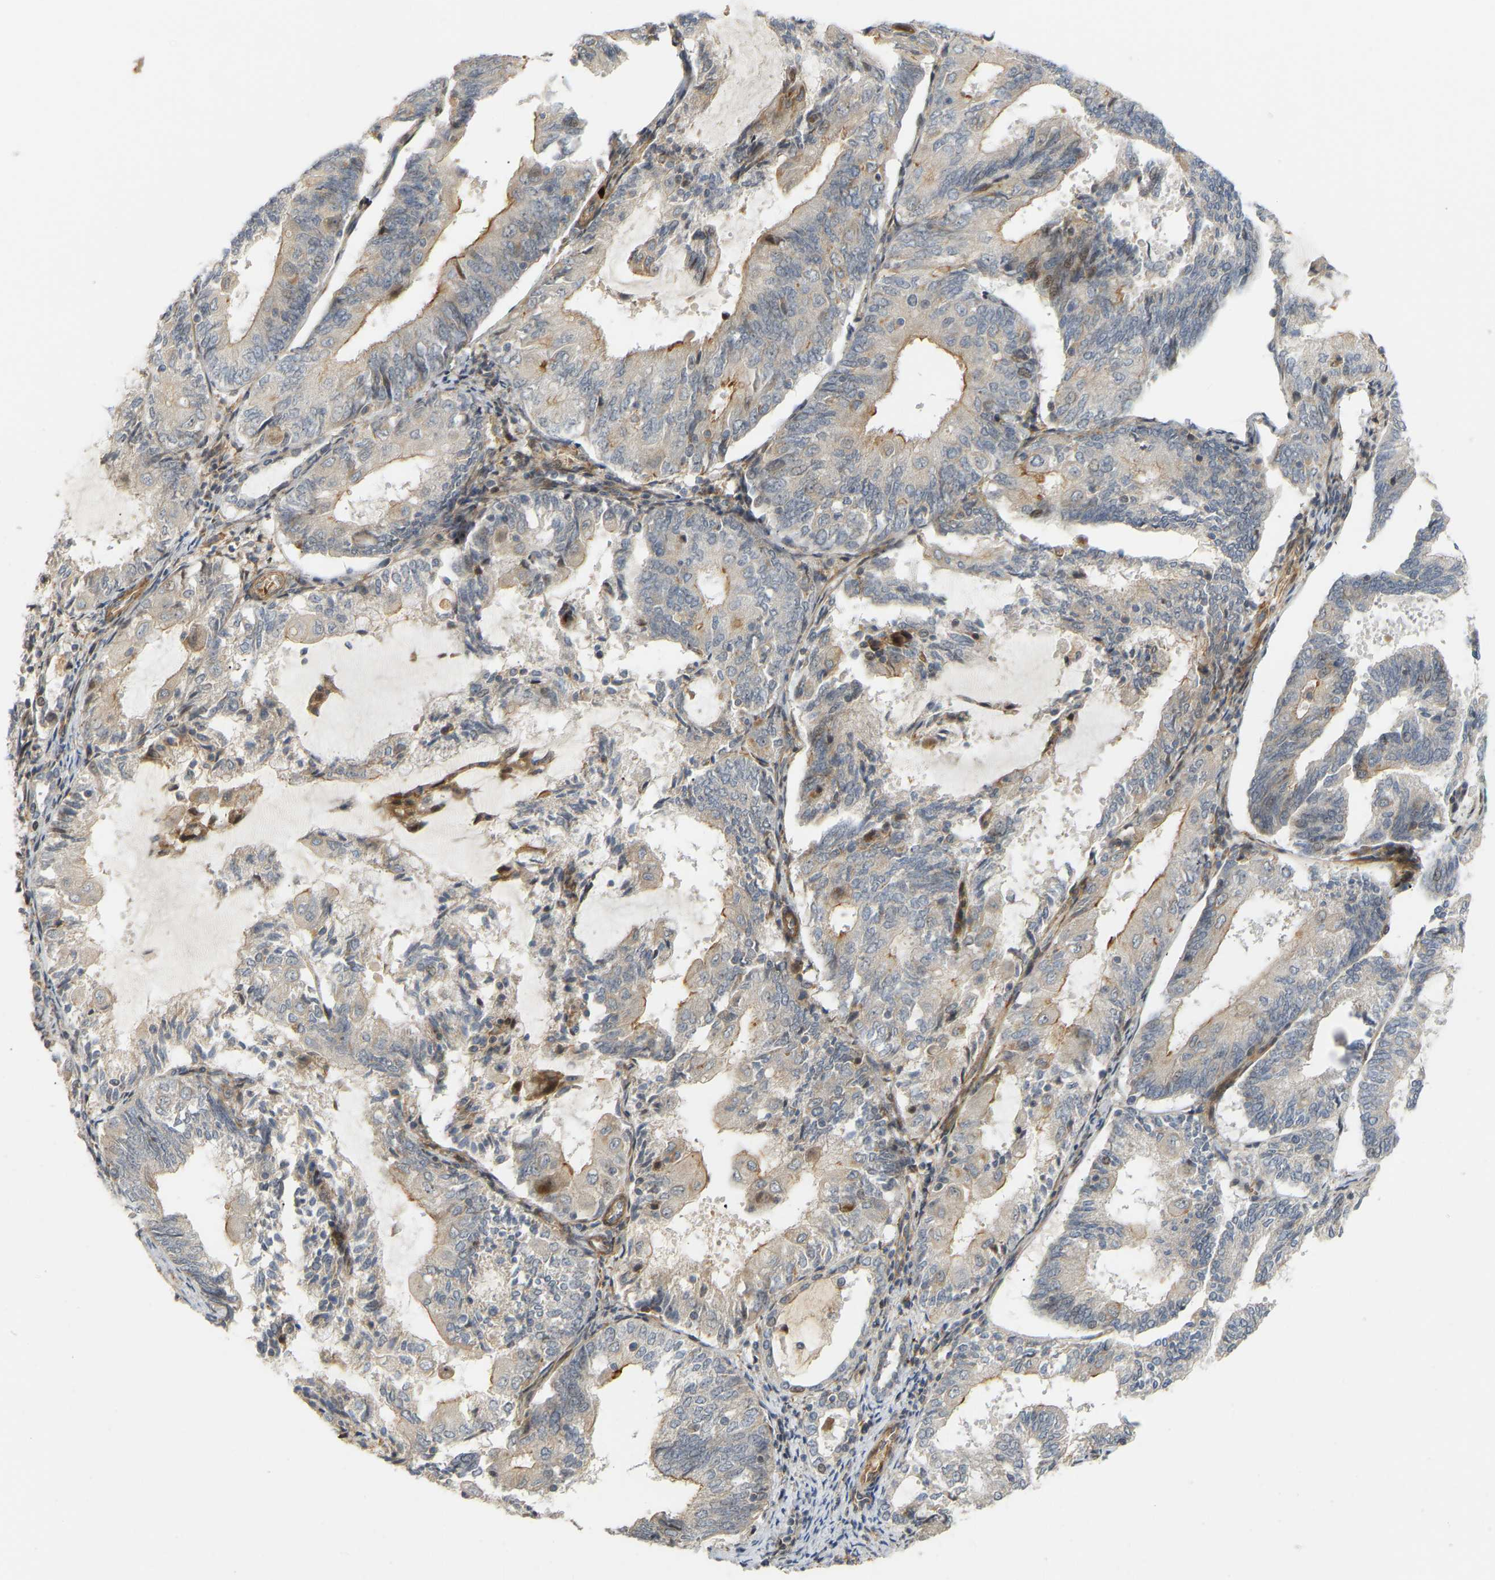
{"staining": {"intensity": "moderate", "quantity": "<25%", "location": "cytoplasmic/membranous"}, "tissue": "endometrial cancer", "cell_type": "Tumor cells", "image_type": "cancer", "snomed": [{"axis": "morphology", "description": "Adenocarcinoma, NOS"}, {"axis": "topography", "description": "Endometrium"}], "caption": "This histopathology image reveals endometrial cancer stained with IHC to label a protein in brown. The cytoplasmic/membranous of tumor cells show moderate positivity for the protein. Nuclei are counter-stained blue.", "gene": "POGLUT2", "patient": {"sex": "female", "age": 81}}